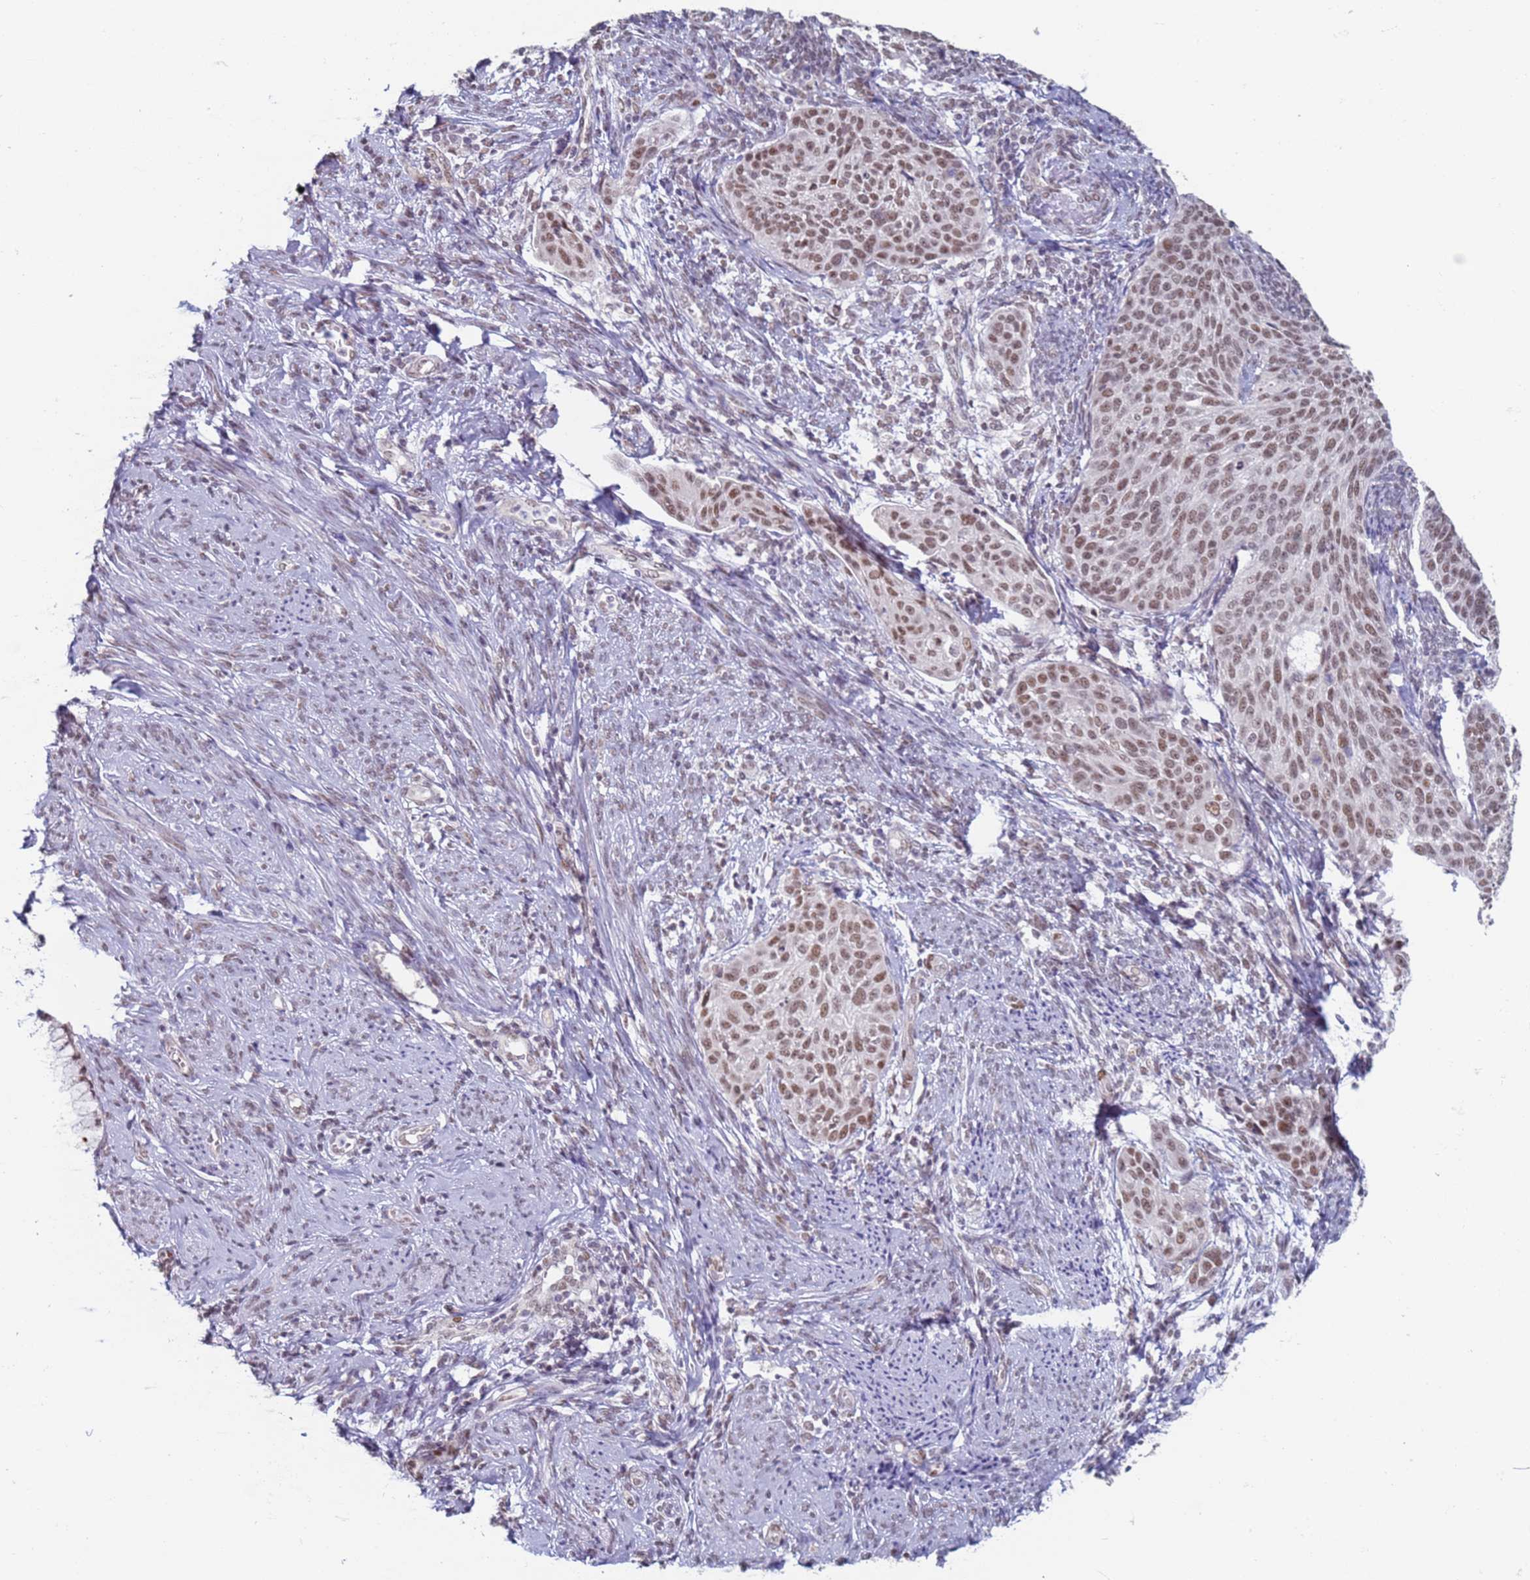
{"staining": {"intensity": "moderate", "quantity": ">75%", "location": "nuclear"}, "tissue": "cervical cancer", "cell_type": "Tumor cells", "image_type": "cancer", "snomed": [{"axis": "morphology", "description": "Squamous cell carcinoma, NOS"}, {"axis": "topography", "description": "Cervix"}], "caption": "This is a photomicrograph of immunohistochemistry (IHC) staining of cervical squamous cell carcinoma, which shows moderate staining in the nuclear of tumor cells.", "gene": "SAE1", "patient": {"sex": "female", "age": 70}}